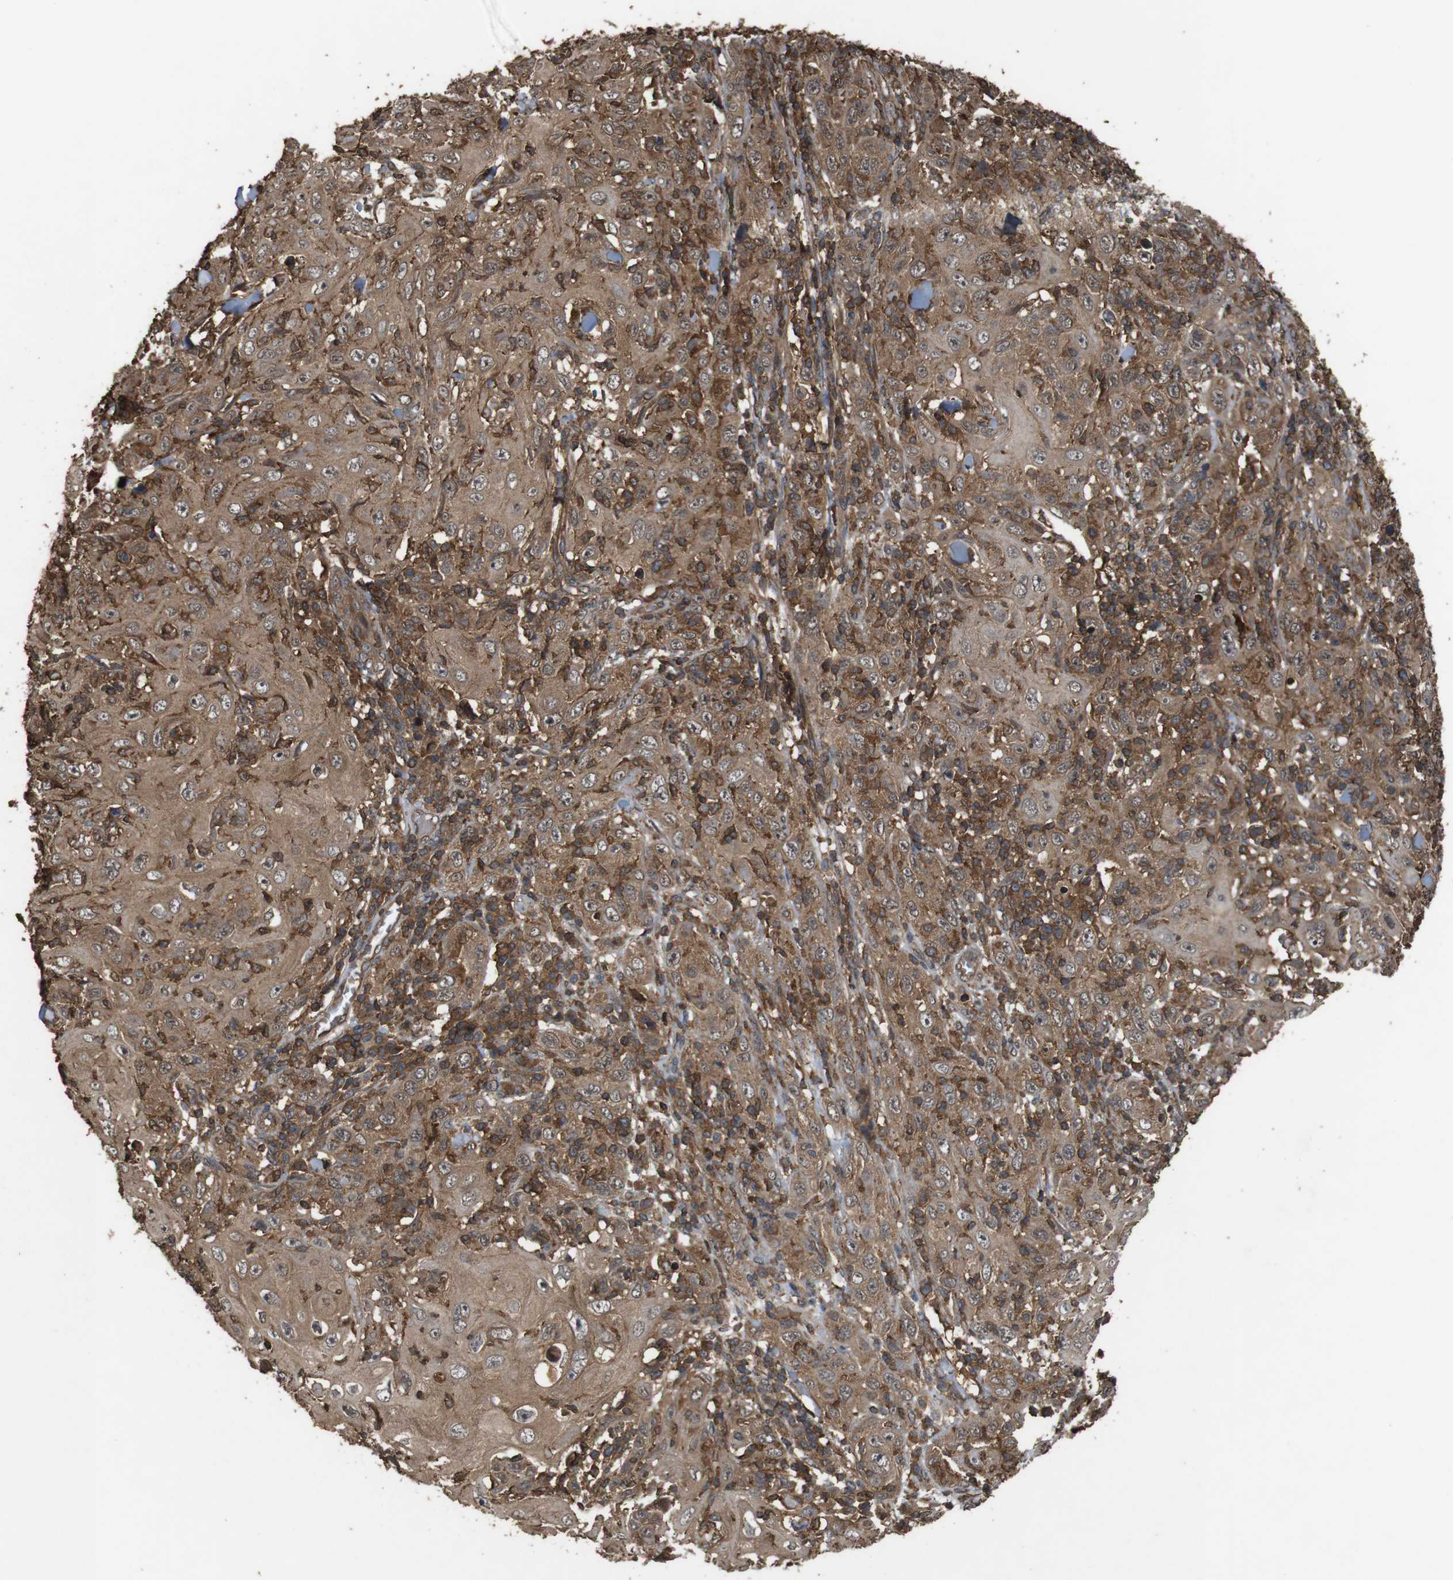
{"staining": {"intensity": "moderate", "quantity": ">75%", "location": "cytoplasmic/membranous"}, "tissue": "skin cancer", "cell_type": "Tumor cells", "image_type": "cancer", "snomed": [{"axis": "morphology", "description": "Squamous cell carcinoma, NOS"}, {"axis": "topography", "description": "Skin"}], "caption": "Squamous cell carcinoma (skin) stained for a protein exhibits moderate cytoplasmic/membranous positivity in tumor cells.", "gene": "BAG4", "patient": {"sex": "female", "age": 88}}